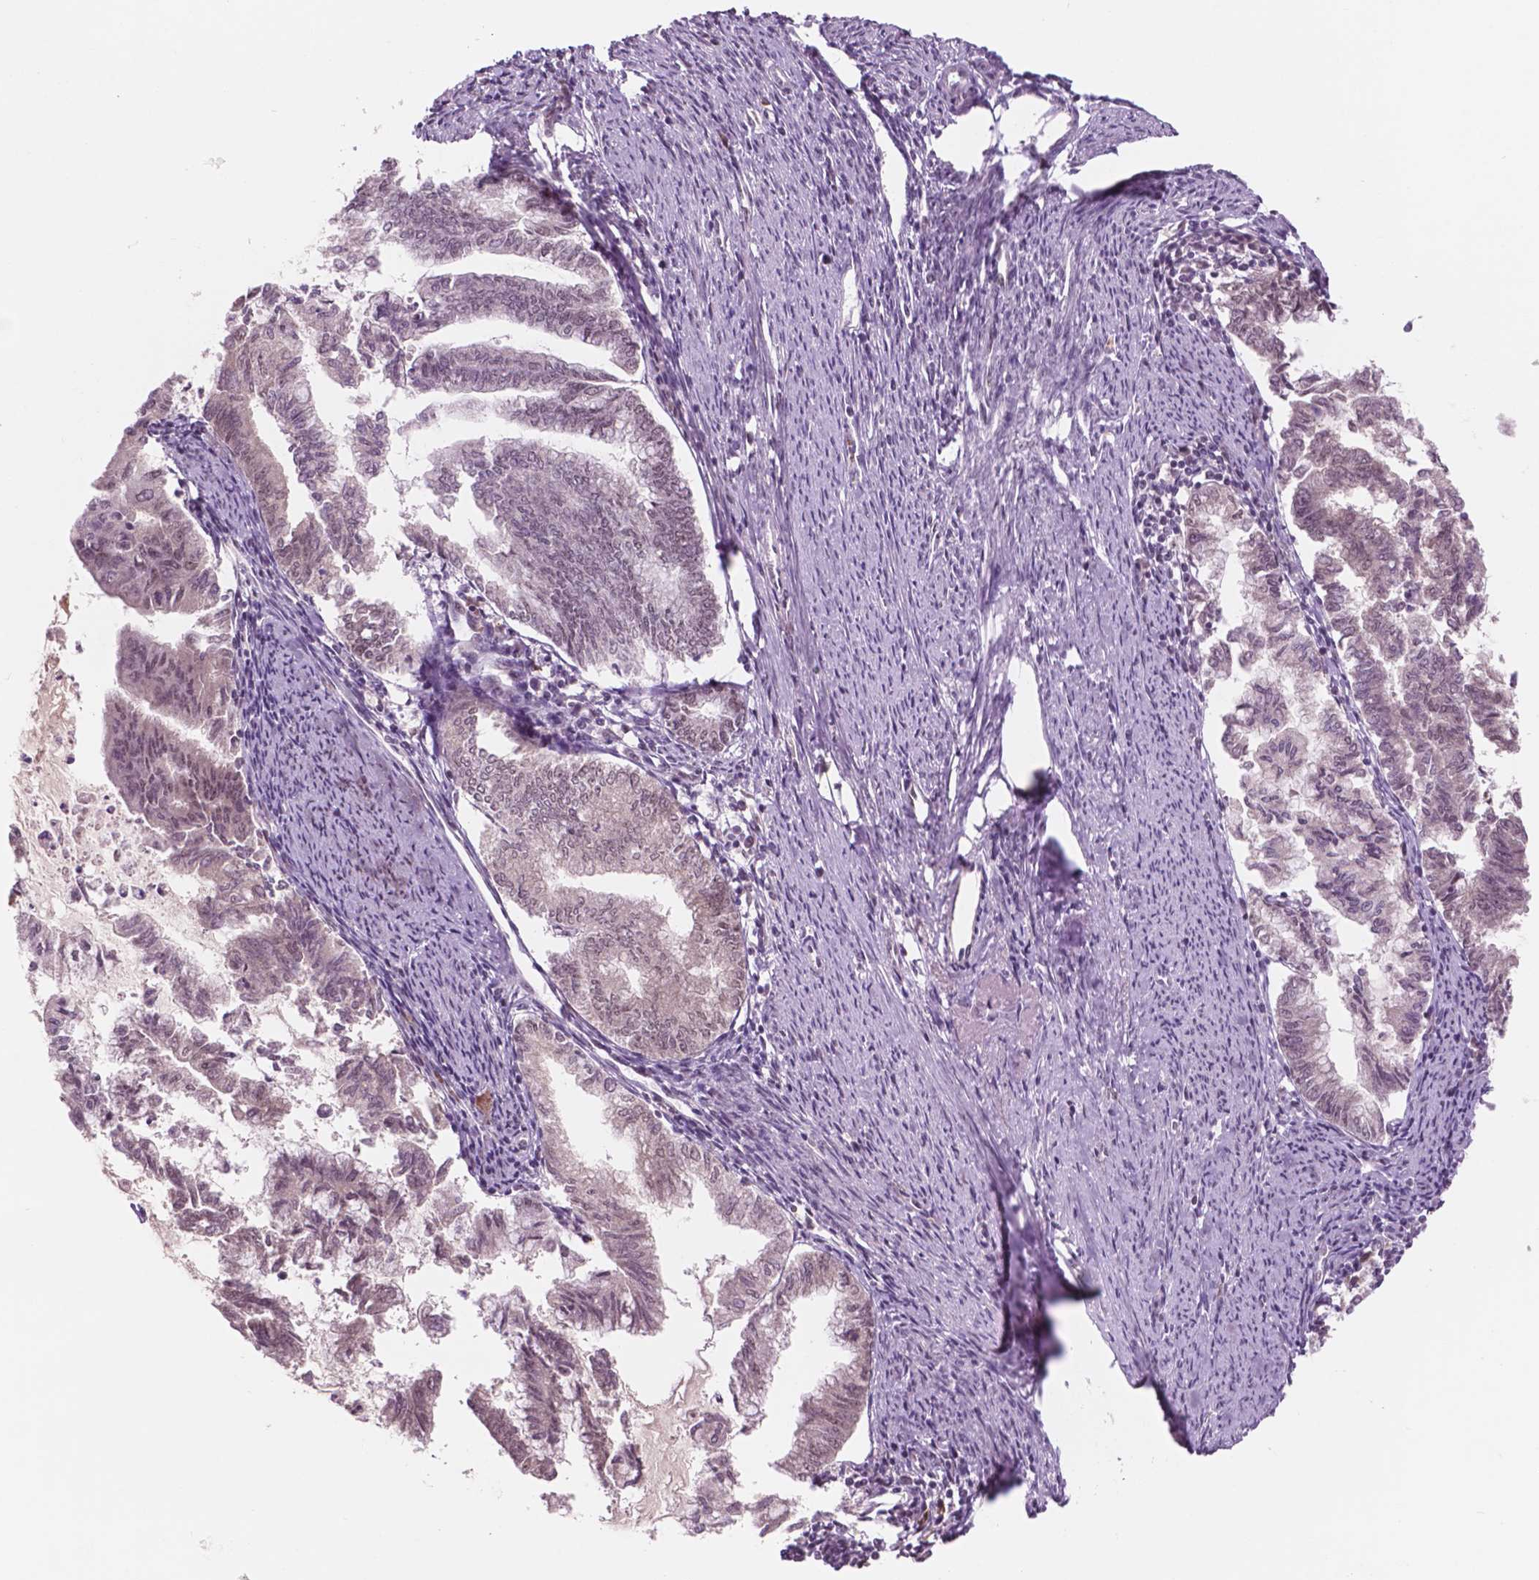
{"staining": {"intensity": "weak", "quantity": "25%-75%", "location": "nuclear"}, "tissue": "endometrial cancer", "cell_type": "Tumor cells", "image_type": "cancer", "snomed": [{"axis": "morphology", "description": "Adenocarcinoma, NOS"}, {"axis": "topography", "description": "Endometrium"}], "caption": "Immunohistochemical staining of endometrial cancer (adenocarcinoma) displays low levels of weak nuclear protein expression in approximately 25%-75% of tumor cells. Using DAB (brown) and hematoxylin (blue) stains, captured at high magnification using brightfield microscopy.", "gene": "POLR2E", "patient": {"sex": "female", "age": 79}}